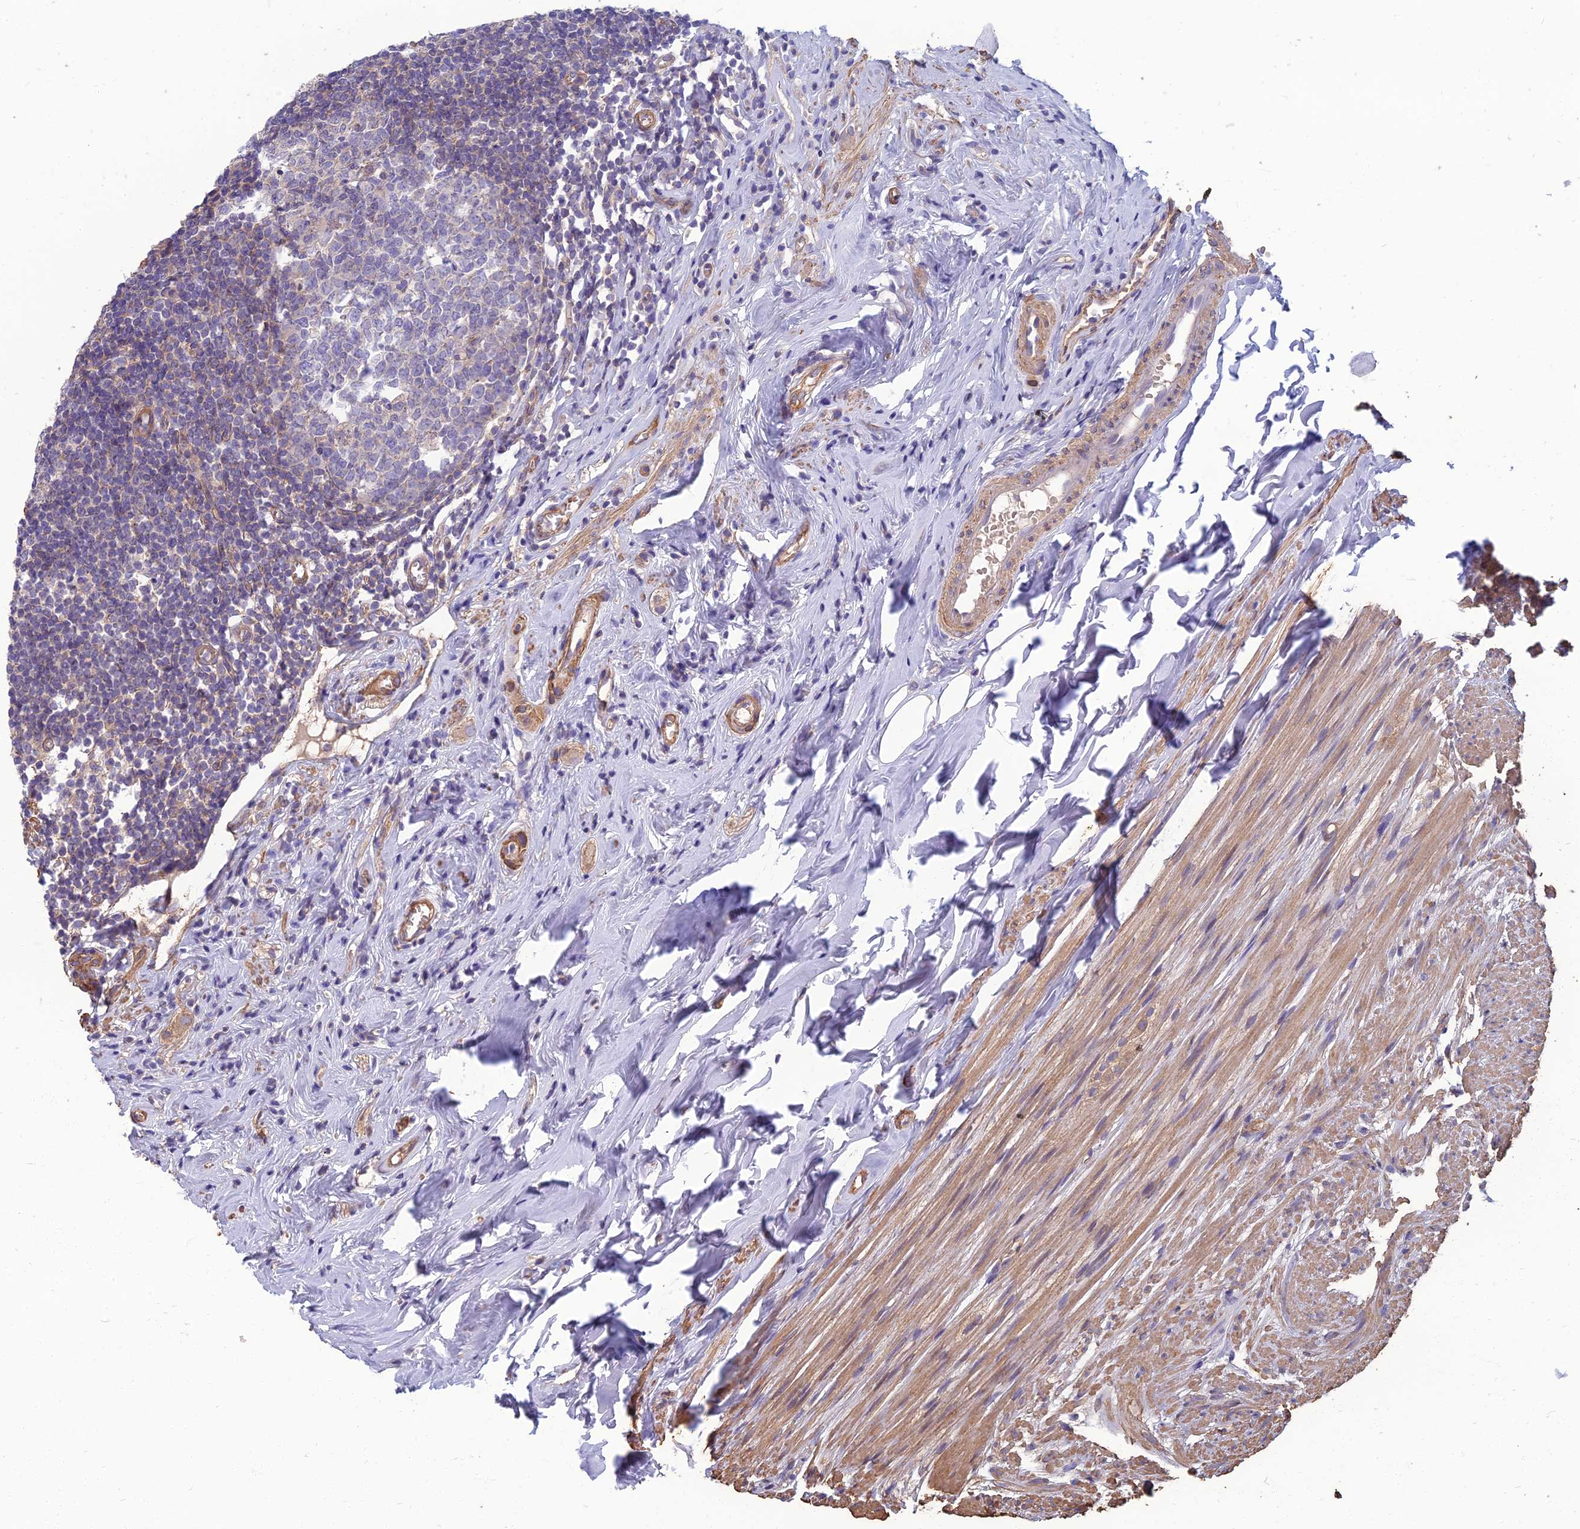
{"staining": {"intensity": "strong", "quantity": ">75%", "location": "cytoplasmic/membranous"}, "tissue": "appendix", "cell_type": "Glandular cells", "image_type": "normal", "snomed": [{"axis": "morphology", "description": "Normal tissue, NOS"}, {"axis": "topography", "description": "Appendix"}], "caption": "Strong cytoplasmic/membranous positivity for a protein is present in about >75% of glandular cells of unremarkable appendix using immunohistochemistry (IHC).", "gene": "WDR24", "patient": {"sex": "female", "age": 51}}